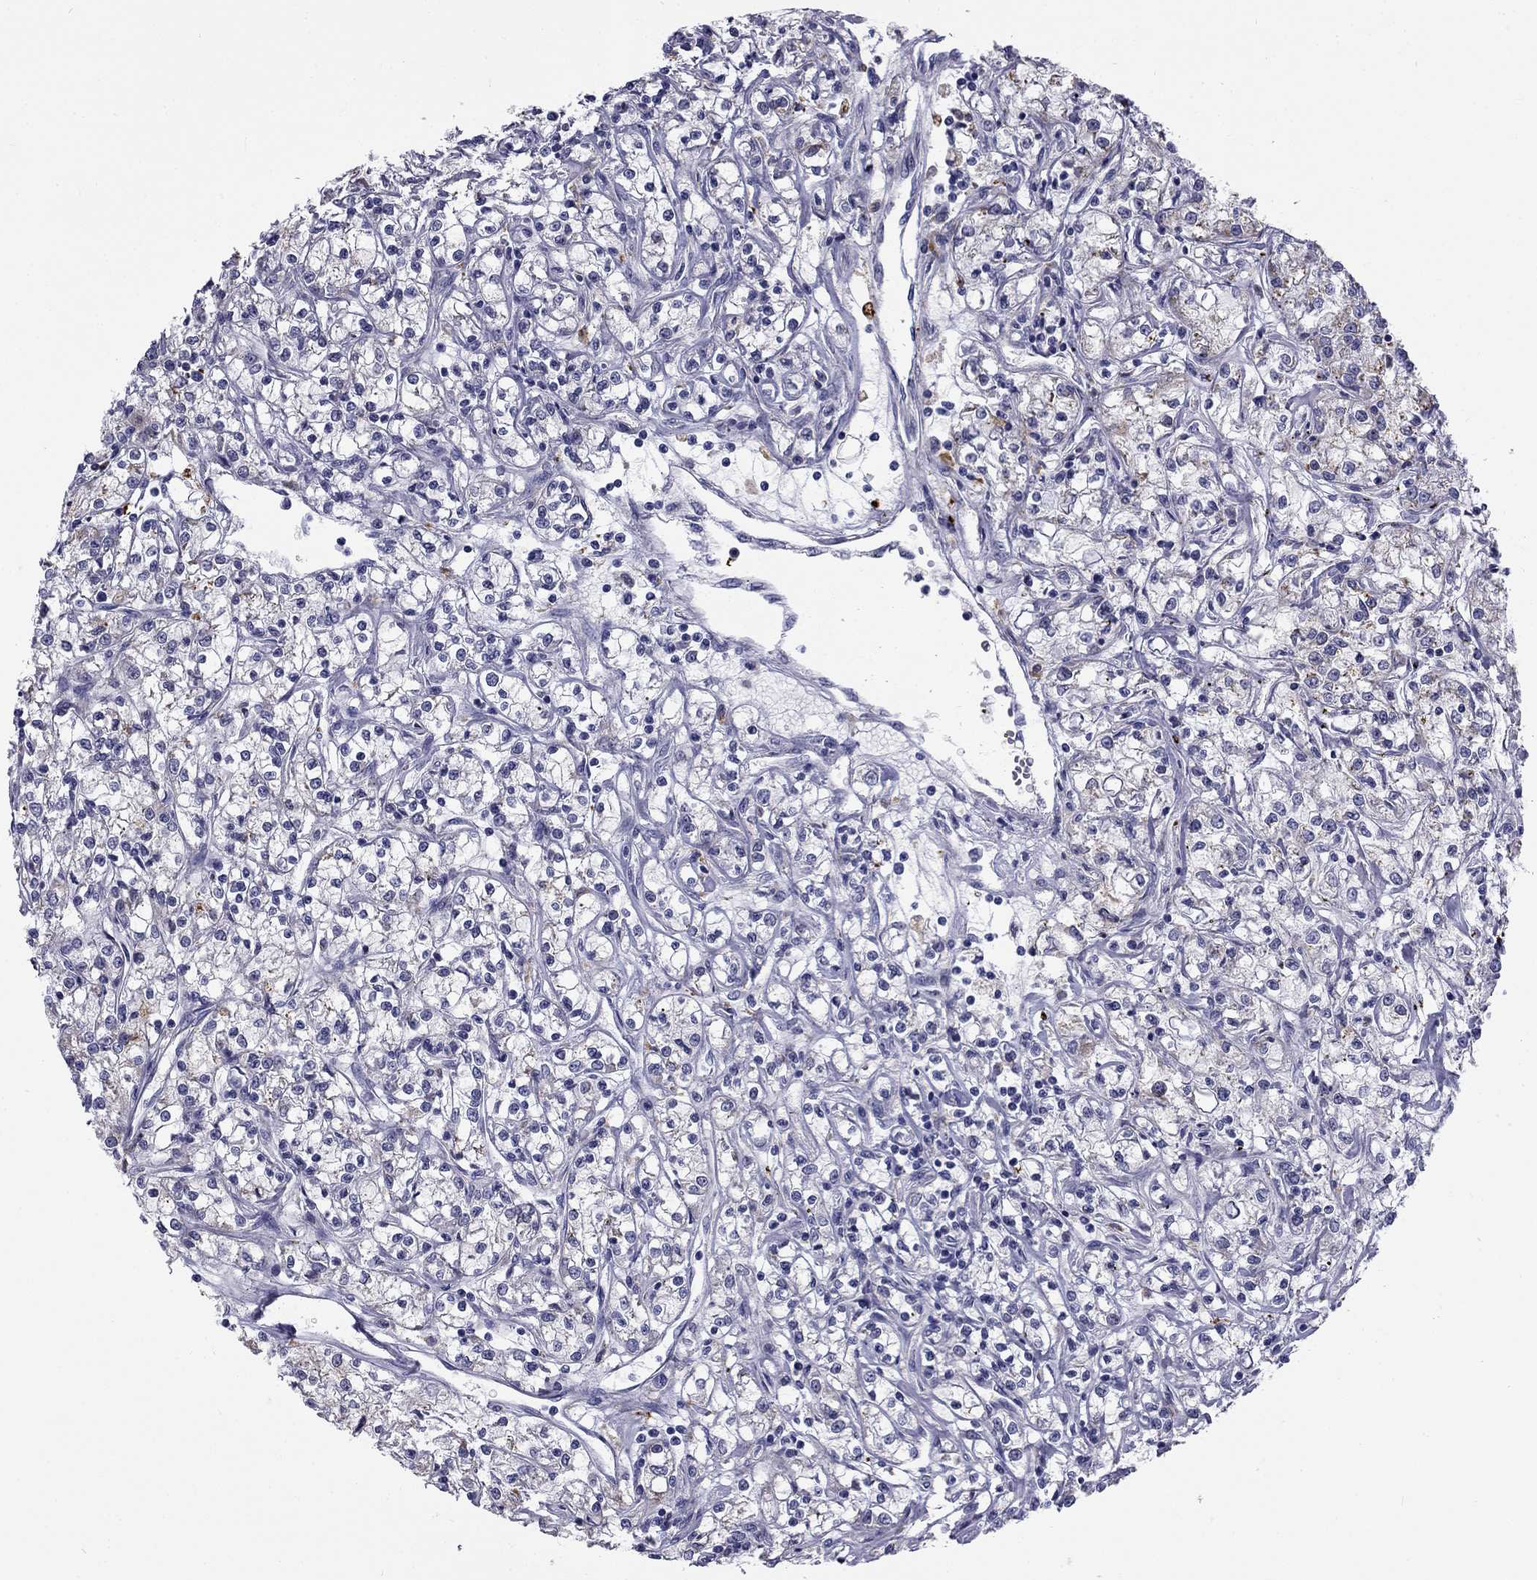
{"staining": {"intensity": "moderate", "quantity": "<25%", "location": "cytoplasmic/membranous"}, "tissue": "renal cancer", "cell_type": "Tumor cells", "image_type": "cancer", "snomed": [{"axis": "morphology", "description": "Adenocarcinoma, NOS"}, {"axis": "topography", "description": "Kidney"}], "caption": "Brown immunohistochemical staining in human adenocarcinoma (renal) shows moderate cytoplasmic/membranous expression in approximately <25% of tumor cells.", "gene": "CLPSL2", "patient": {"sex": "female", "age": 59}}